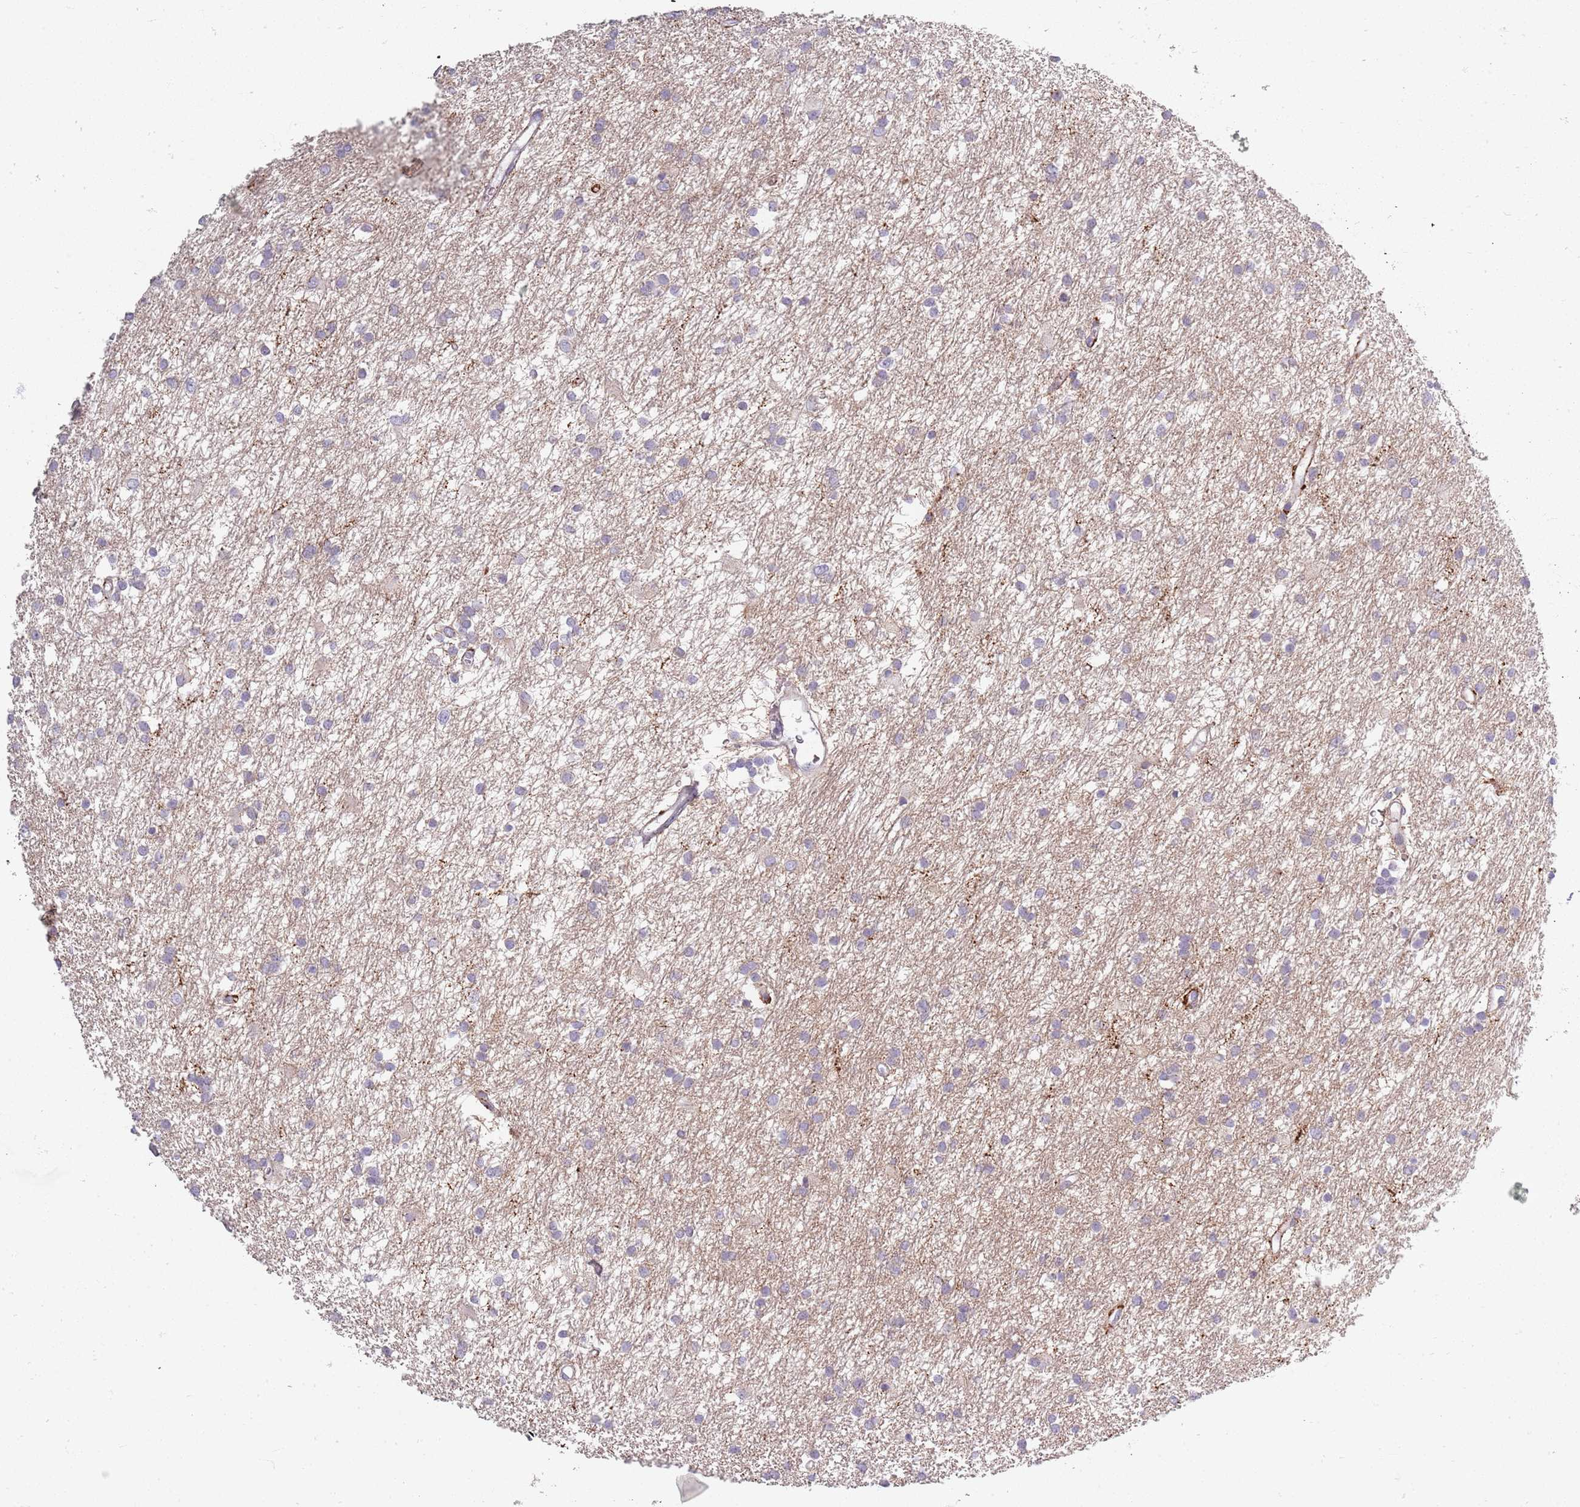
{"staining": {"intensity": "negative", "quantity": "none", "location": "none"}, "tissue": "glioma", "cell_type": "Tumor cells", "image_type": "cancer", "snomed": [{"axis": "morphology", "description": "Glioma, malignant, High grade"}, {"axis": "topography", "description": "Brain"}], "caption": "High magnification brightfield microscopy of malignant glioma (high-grade) stained with DAB (brown) and counterstained with hematoxylin (blue): tumor cells show no significant staining. (DAB IHC visualized using brightfield microscopy, high magnification).", "gene": "SYNGR3", "patient": {"sex": "male", "age": 77}}